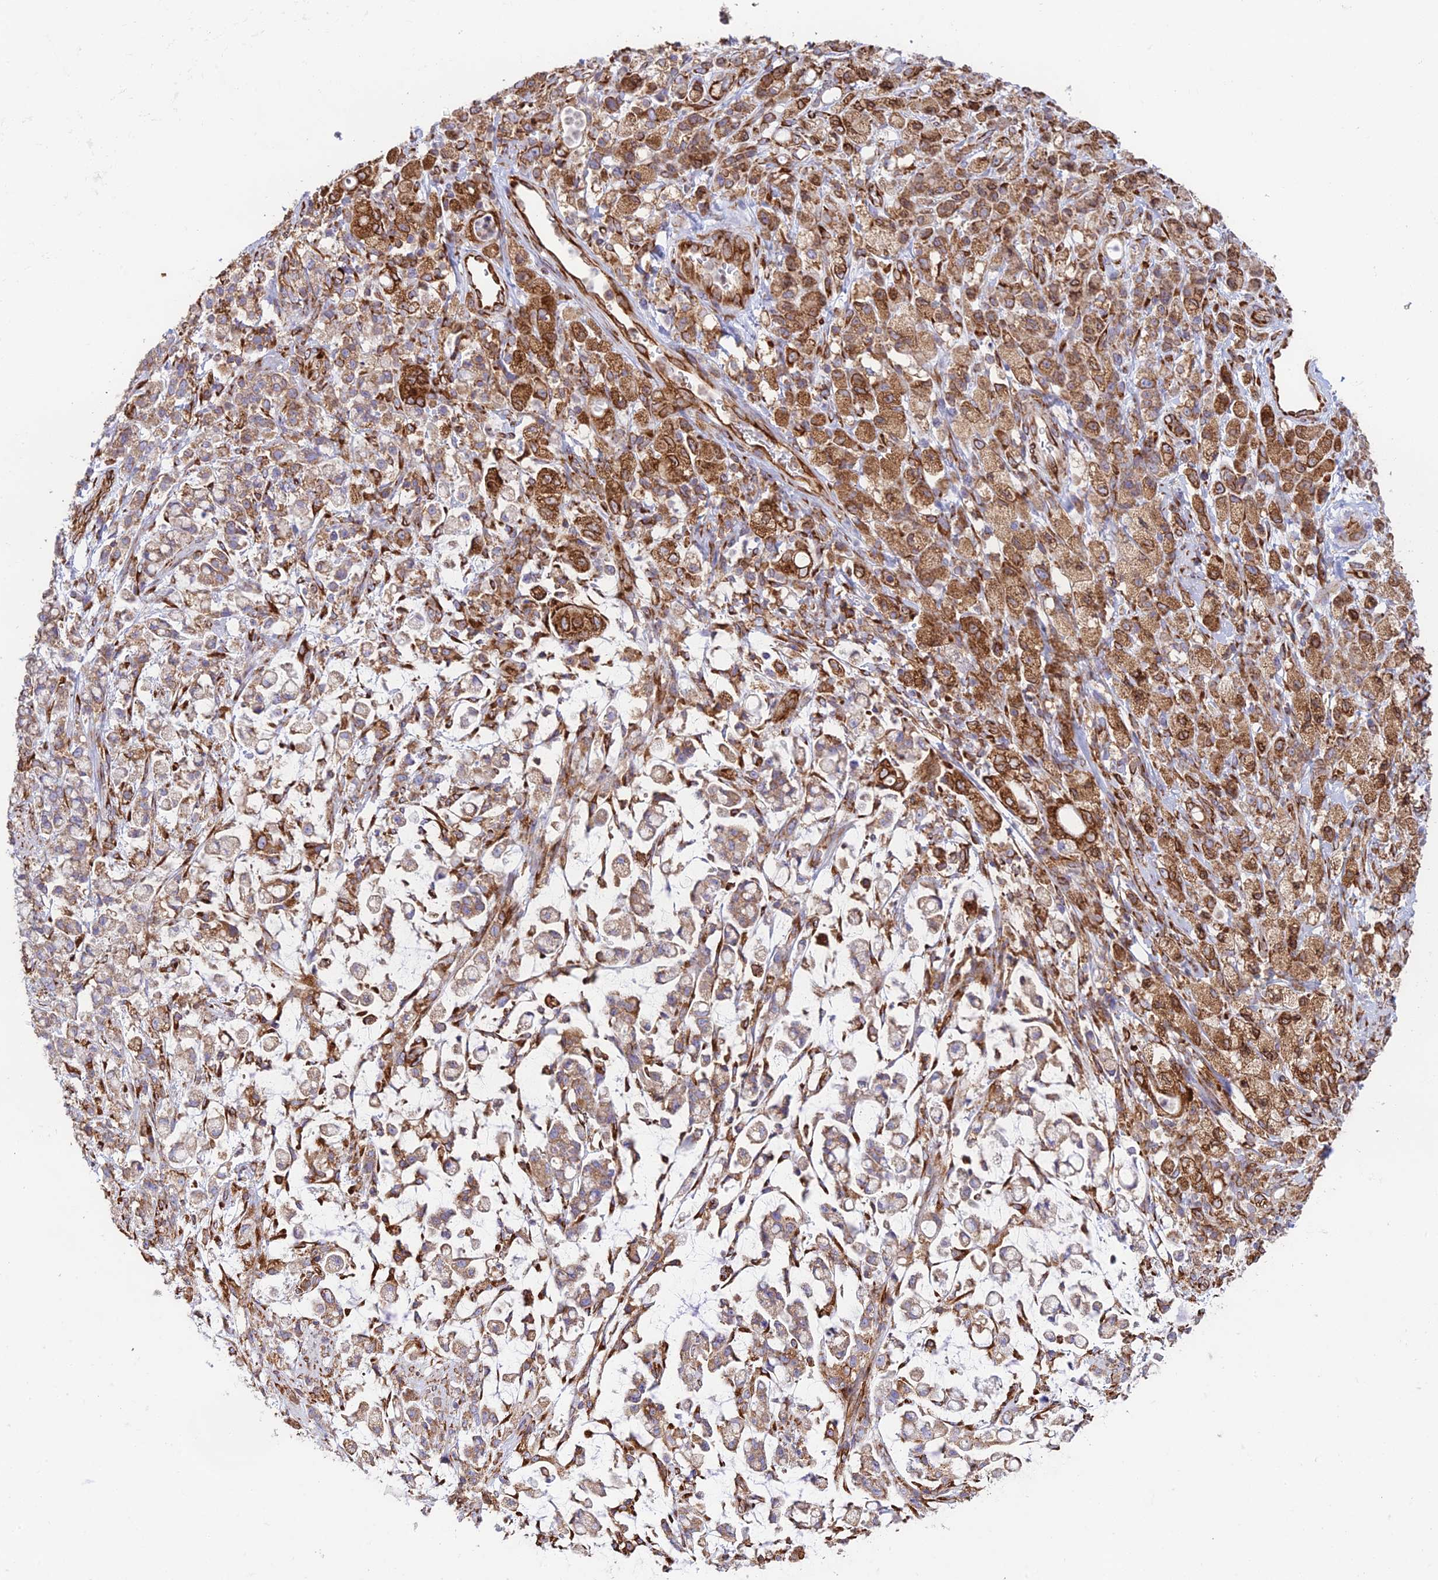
{"staining": {"intensity": "moderate", "quantity": ">75%", "location": "cytoplasmic/membranous"}, "tissue": "stomach cancer", "cell_type": "Tumor cells", "image_type": "cancer", "snomed": [{"axis": "morphology", "description": "Adenocarcinoma, NOS"}, {"axis": "topography", "description": "Stomach"}], "caption": "Human stomach cancer stained with a brown dye reveals moderate cytoplasmic/membranous positive positivity in approximately >75% of tumor cells.", "gene": "CCDC69", "patient": {"sex": "female", "age": 60}}